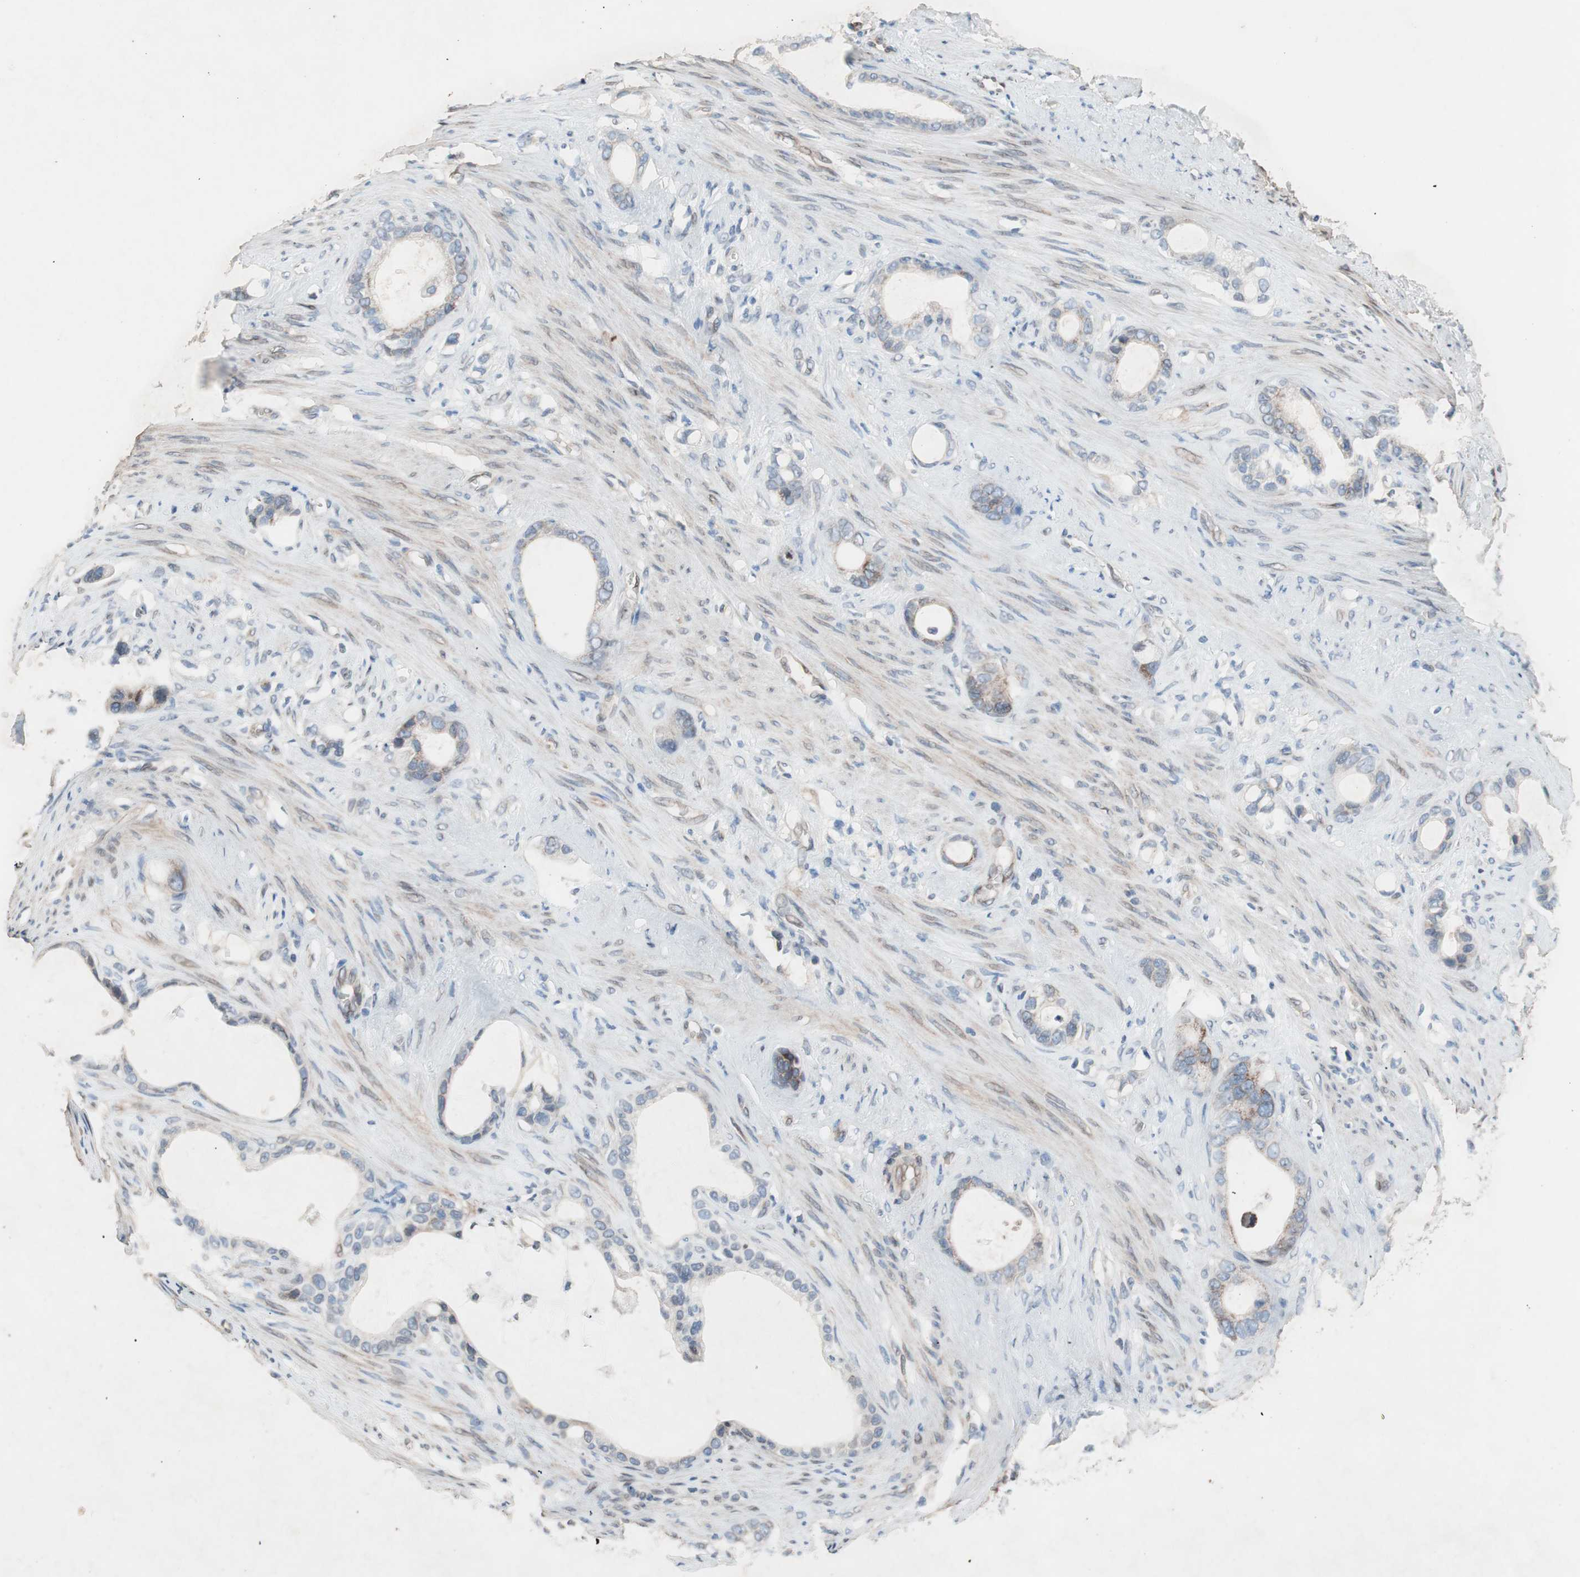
{"staining": {"intensity": "negative", "quantity": "none", "location": "none"}, "tissue": "stomach cancer", "cell_type": "Tumor cells", "image_type": "cancer", "snomed": [{"axis": "morphology", "description": "Adenocarcinoma, NOS"}, {"axis": "topography", "description": "Stomach"}], "caption": "A histopathology image of adenocarcinoma (stomach) stained for a protein reveals no brown staining in tumor cells. (DAB immunohistochemistry (IHC) visualized using brightfield microscopy, high magnification).", "gene": "ARNT2", "patient": {"sex": "female", "age": 75}}